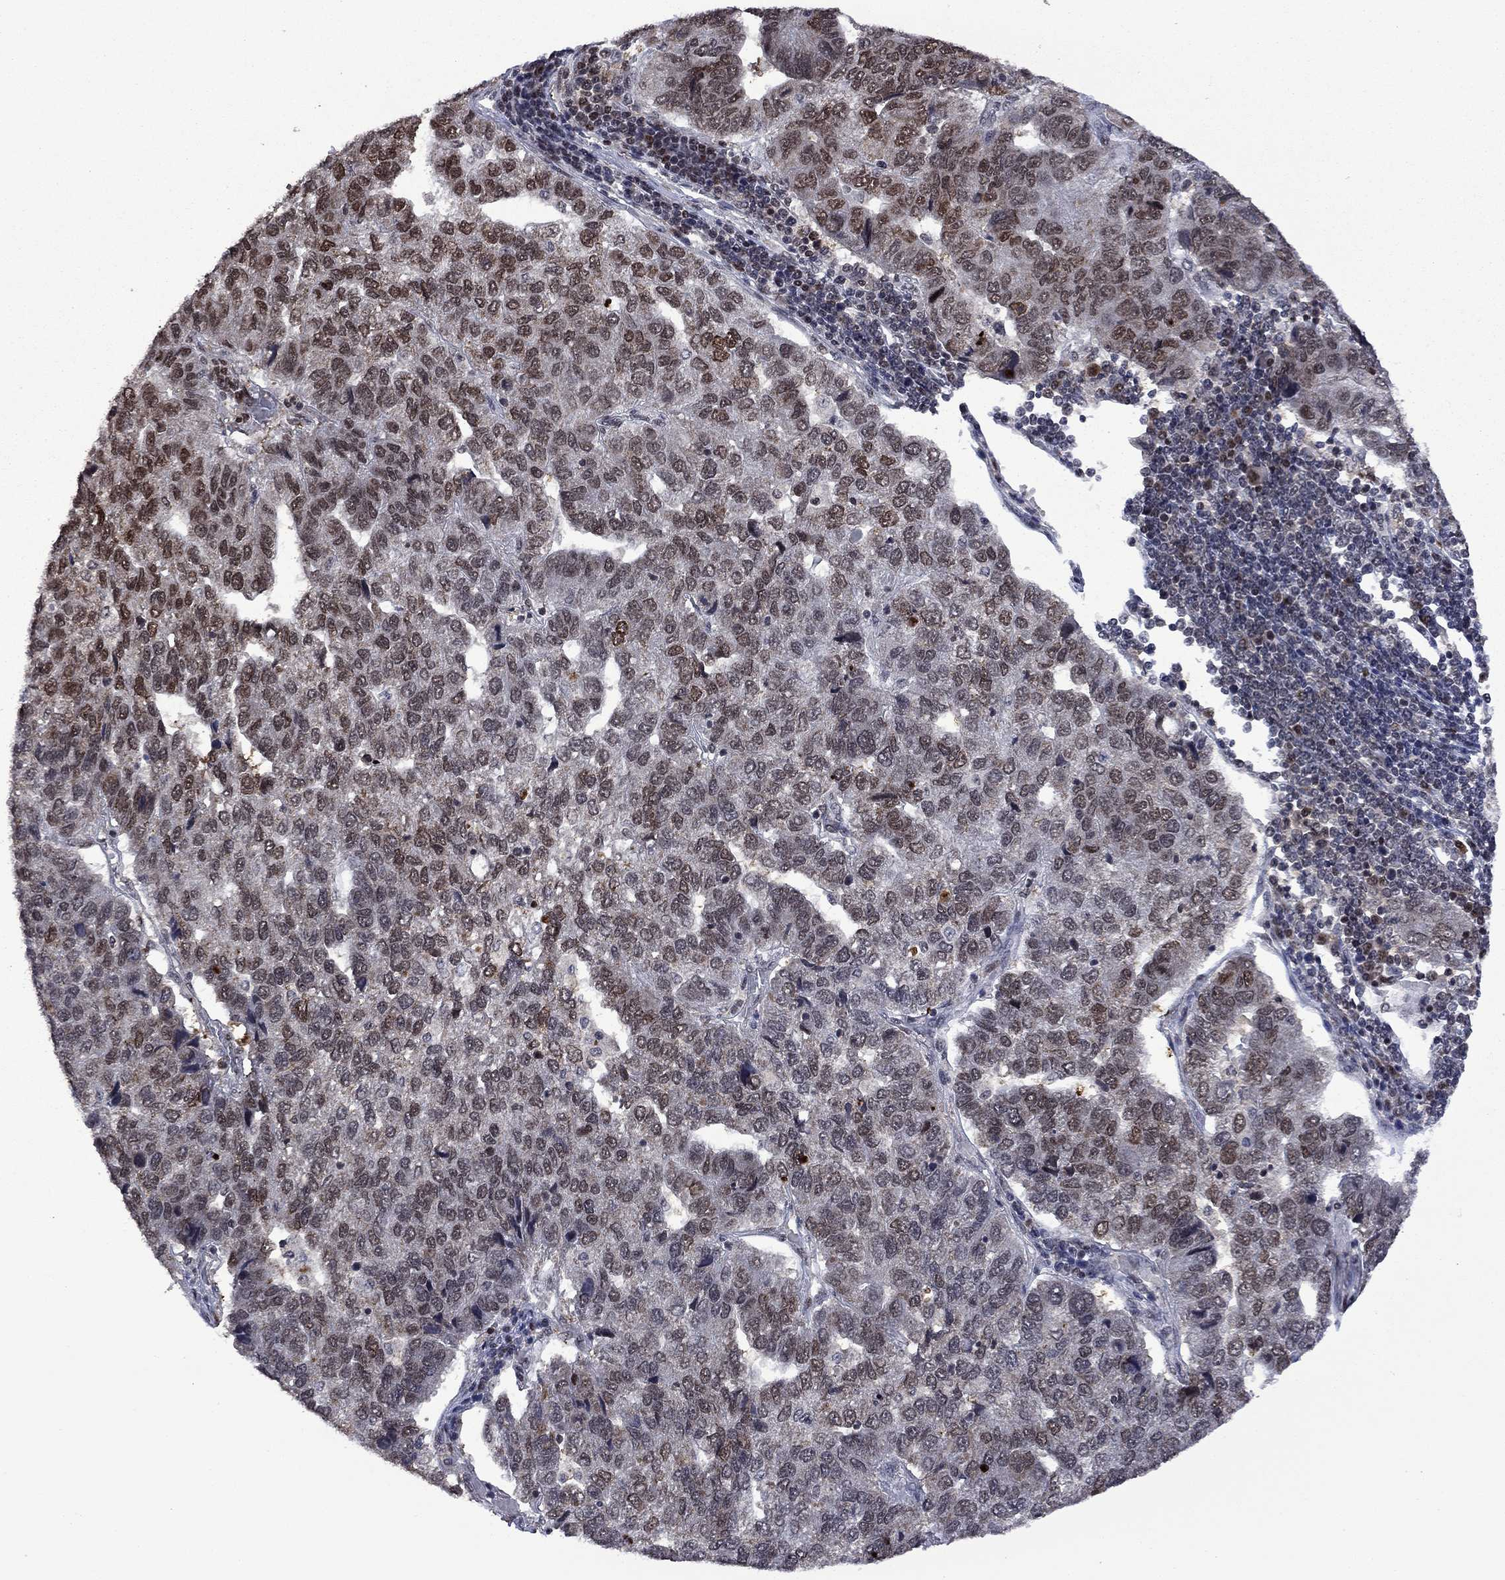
{"staining": {"intensity": "moderate", "quantity": "<25%", "location": "nuclear"}, "tissue": "pancreatic cancer", "cell_type": "Tumor cells", "image_type": "cancer", "snomed": [{"axis": "morphology", "description": "Adenocarcinoma, NOS"}, {"axis": "topography", "description": "Pancreas"}], "caption": "Protein analysis of pancreatic cancer (adenocarcinoma) tissue exhibits moderate nuclear staining in approximately <25% of tumor cells.", "gene": "FBL", "patient": {"sex": "female", "age": 61}}